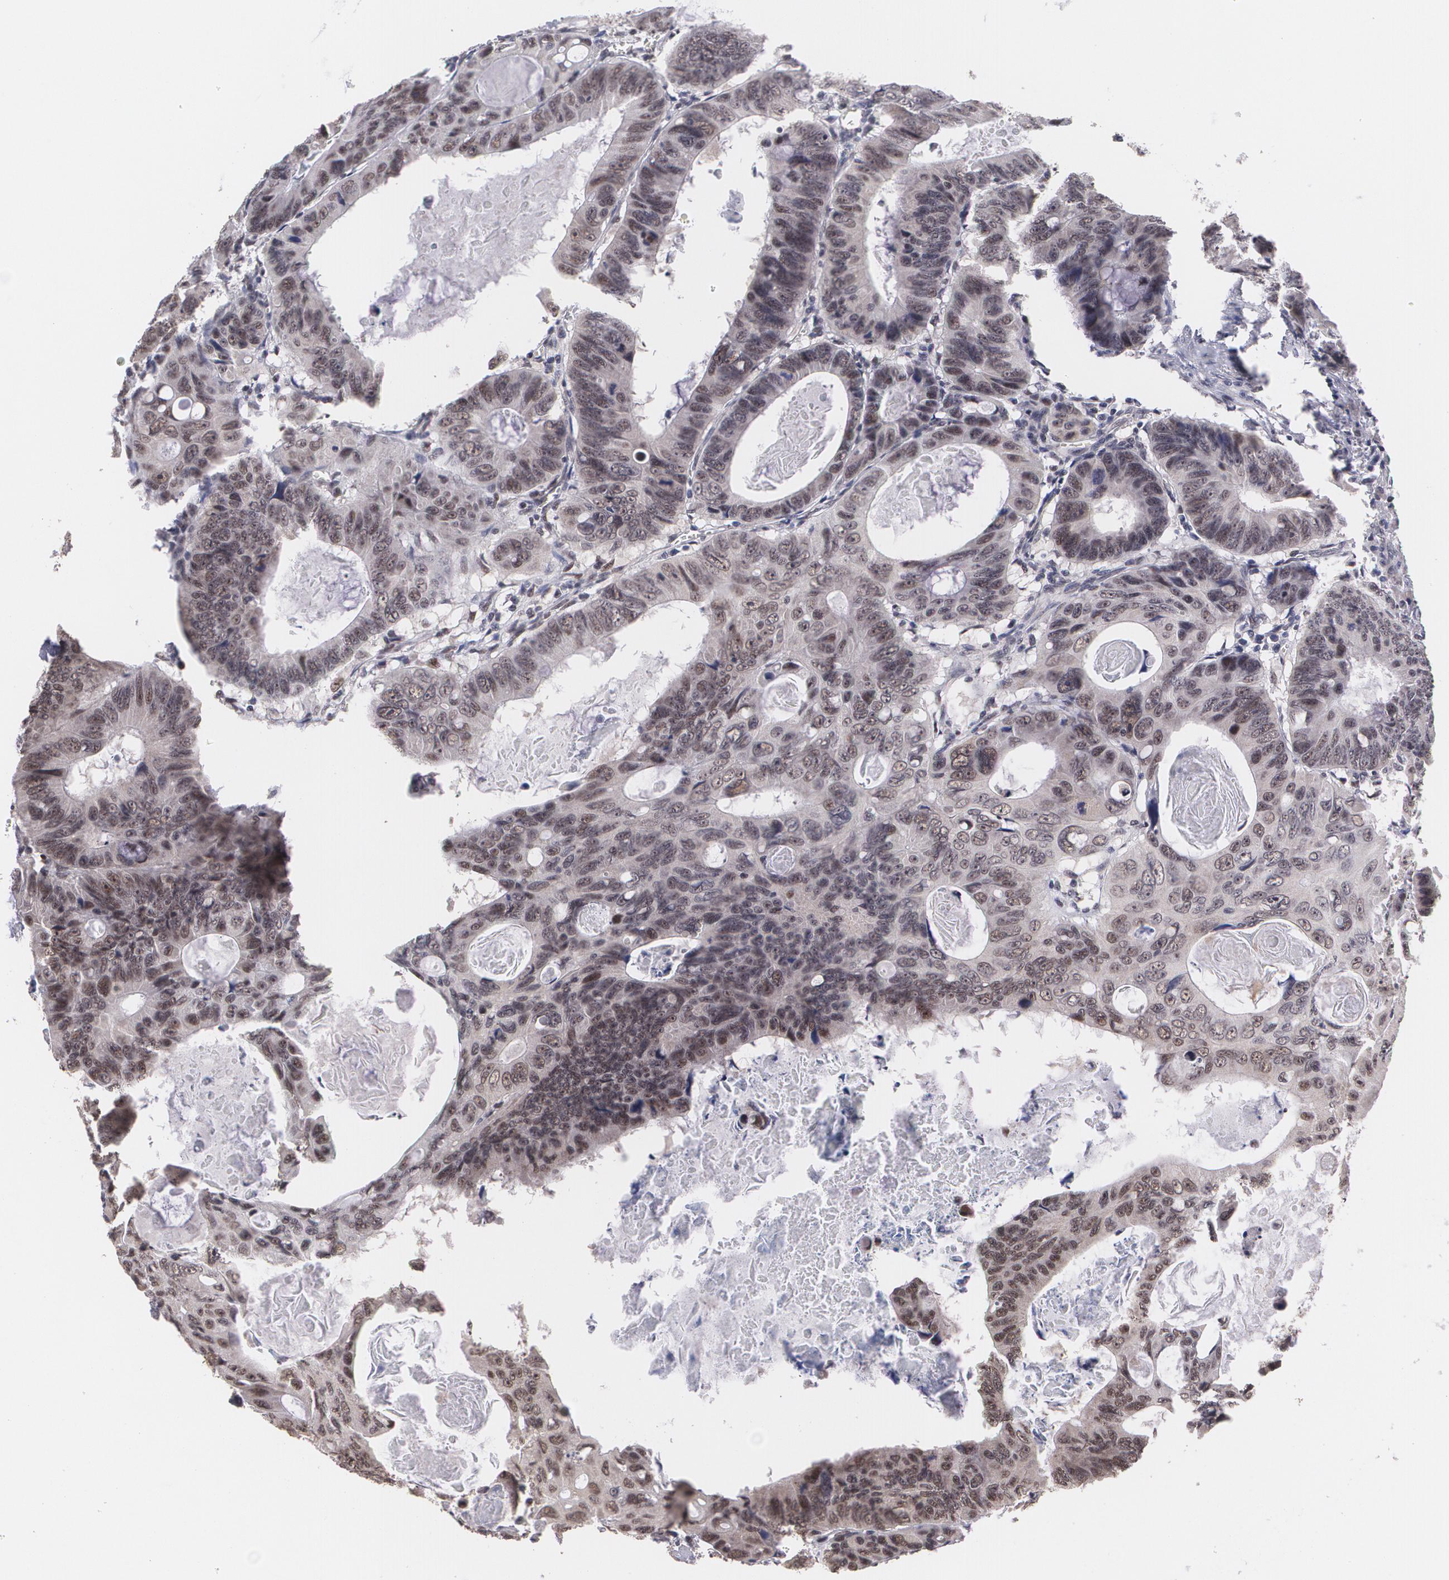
{"staining": {"intensity": "moderate", "quantity": ">75%", "location": "cytoplasmic/membranous,nuclear"}, "tissue": "colorectal cancer", "cell_type": "Tumor cells", "image_type": "cancer", "snomed": [{"axis": "morphology", "description": "Adenocarcinoma, NOS"}, {"axis": "topography", "description": "Colon"}], "caption": "Human colorectal cancer stained for a protein (brown) demonstrates moderate cytoplasmic/membranous and nuclear positive positivity in about >75% of tumor cells.", "gene": "C6orf15", "patient": {"sex": "female", "age": 55}}